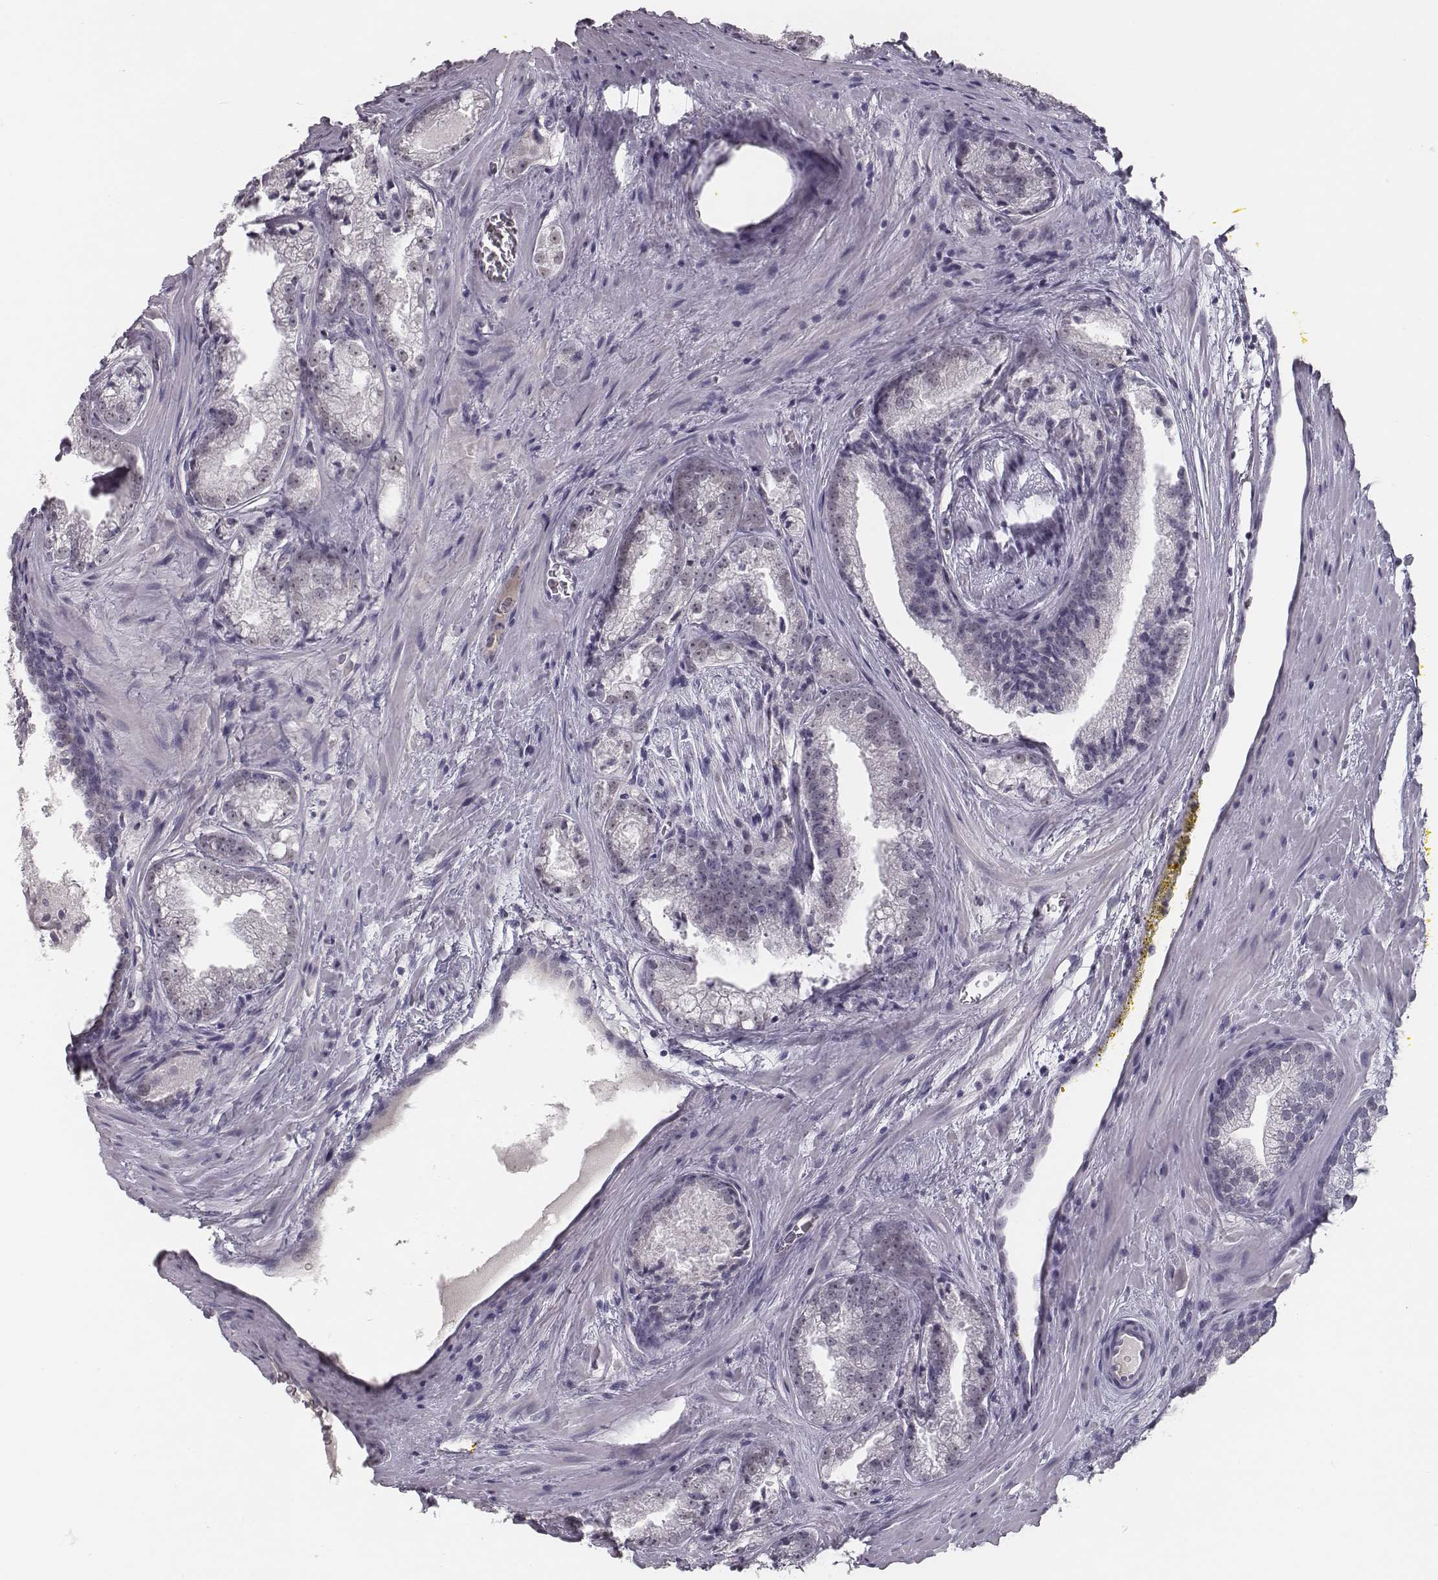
{"staining": {"intensity": "negative", "quantity": "none", "location": "none"}, "tissue": "prostate cancer", "cell_type": "Tumor cells", "image_type": "cancer", "snomed": [{"axis": "morphology", "description": "Adenocarcinoma, NOS"}, {"axis": "morphology", "description": "Adenocarcinoma, High grade"}, {"axis": "topography", "description": "Prostate"}], "caption": "IHC histopathology image of neoplastic tissue: human adenocarcinoma (prostate) stained with DAB shows no significant protein expression in tumor cells.", "gene": "SEPTIN14", "patient": {"sex": "male", "age": 70}}